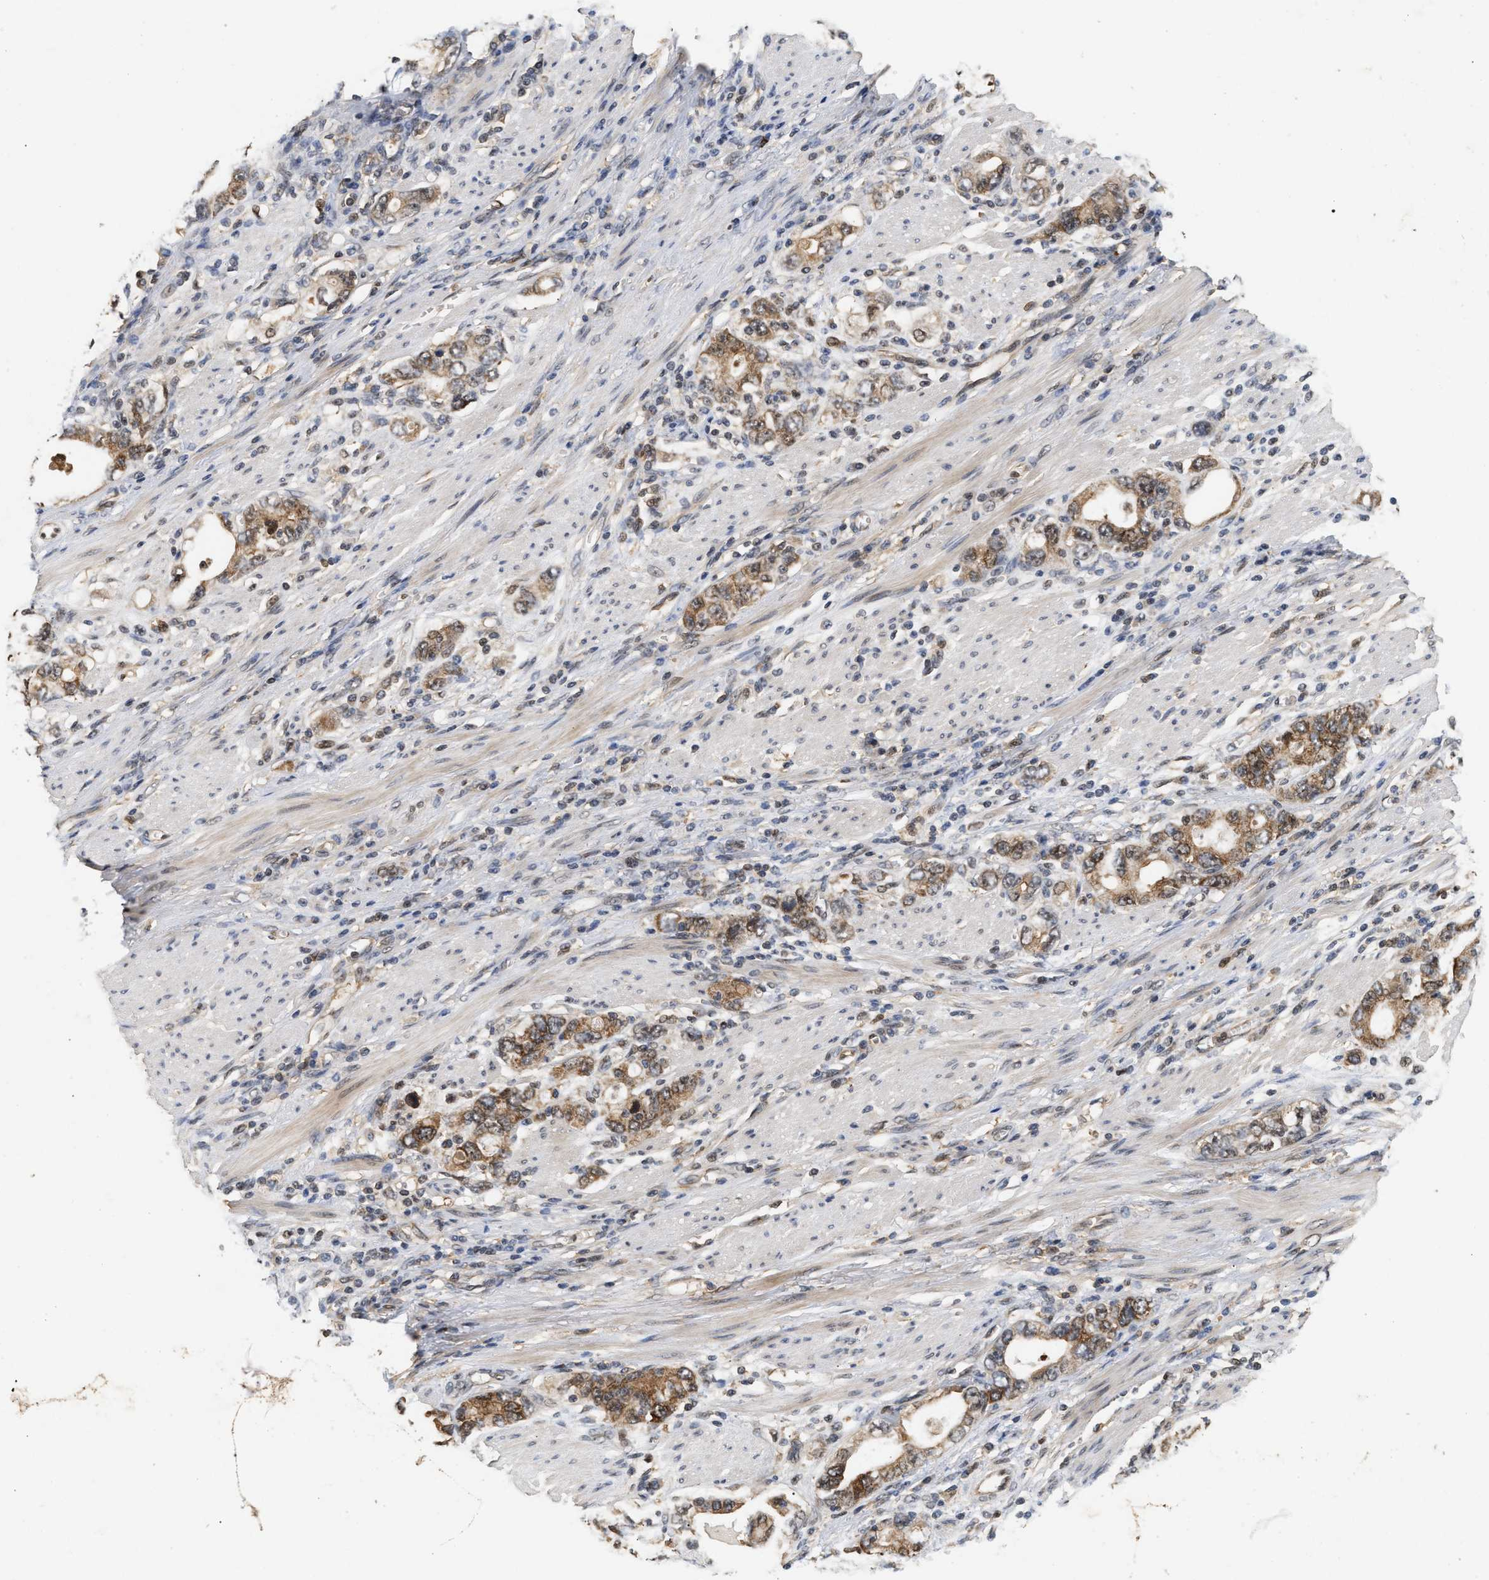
{"staining": {"intensity": "moderate", "quantity": ">75%", "location": "cytoplasmic/membranous"}, "tissue": "stomach cancer", "cell_type": "Tumor cells", "image_type": "cancer", "snomed": [{"axis": "morphology", "description": "Adenocarcinoma, NOS"}, {"axis": "topography", "description": "Stomach, lower"}], "caption": "Immunohistochemical staining of human stomach adenocarcinoma reveals medium levels of moderate cytoplasmic/membranous staining in about >75% of tumor cells.", "gene": "ABHD5", "patient": {"sex": "female", "age": 93}}